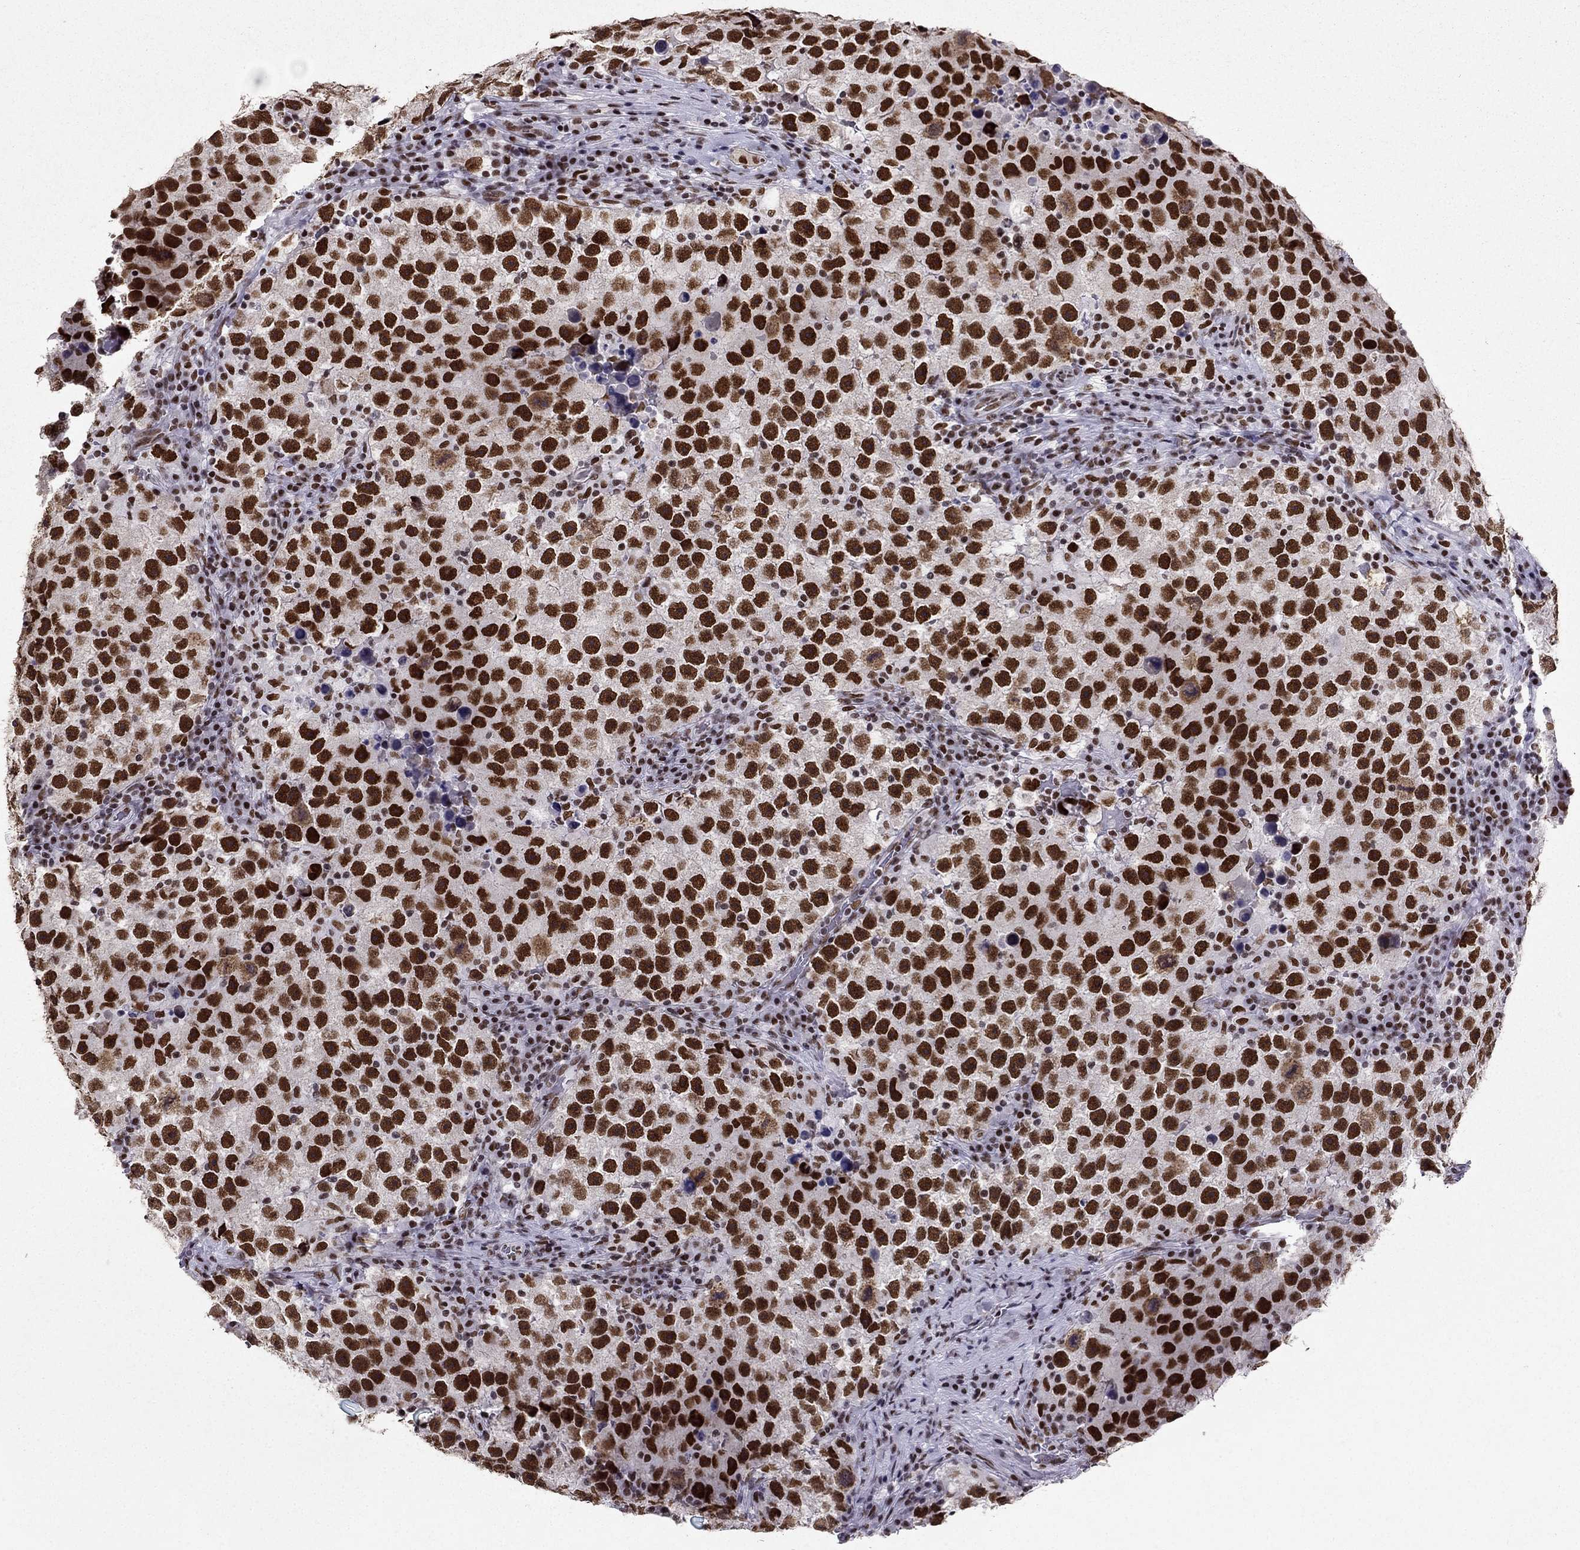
{"staining": {"intensity": "strong", "quantity": ">75%", "location": "nuclear"}, "tissue": "testis cancer", "cell_type": "Tumor cells", "image_type": "cancer", "snomed": [{"axis": "morphology", "description": "Normal tissue, NOS"}, {"axis": "morphology", "description": "Seminoma, NOS"}, {"axis": "topography", "description": "Testis"}], "caption": "Immunohistochemistry image of human testis cancer stained for a protein (brown), which demonstrates high levels of strong nuclear staining in approximately >75% of tumor cells.", "gene": "ZNF420", "patient": {"sex": "male", "age": 31}}